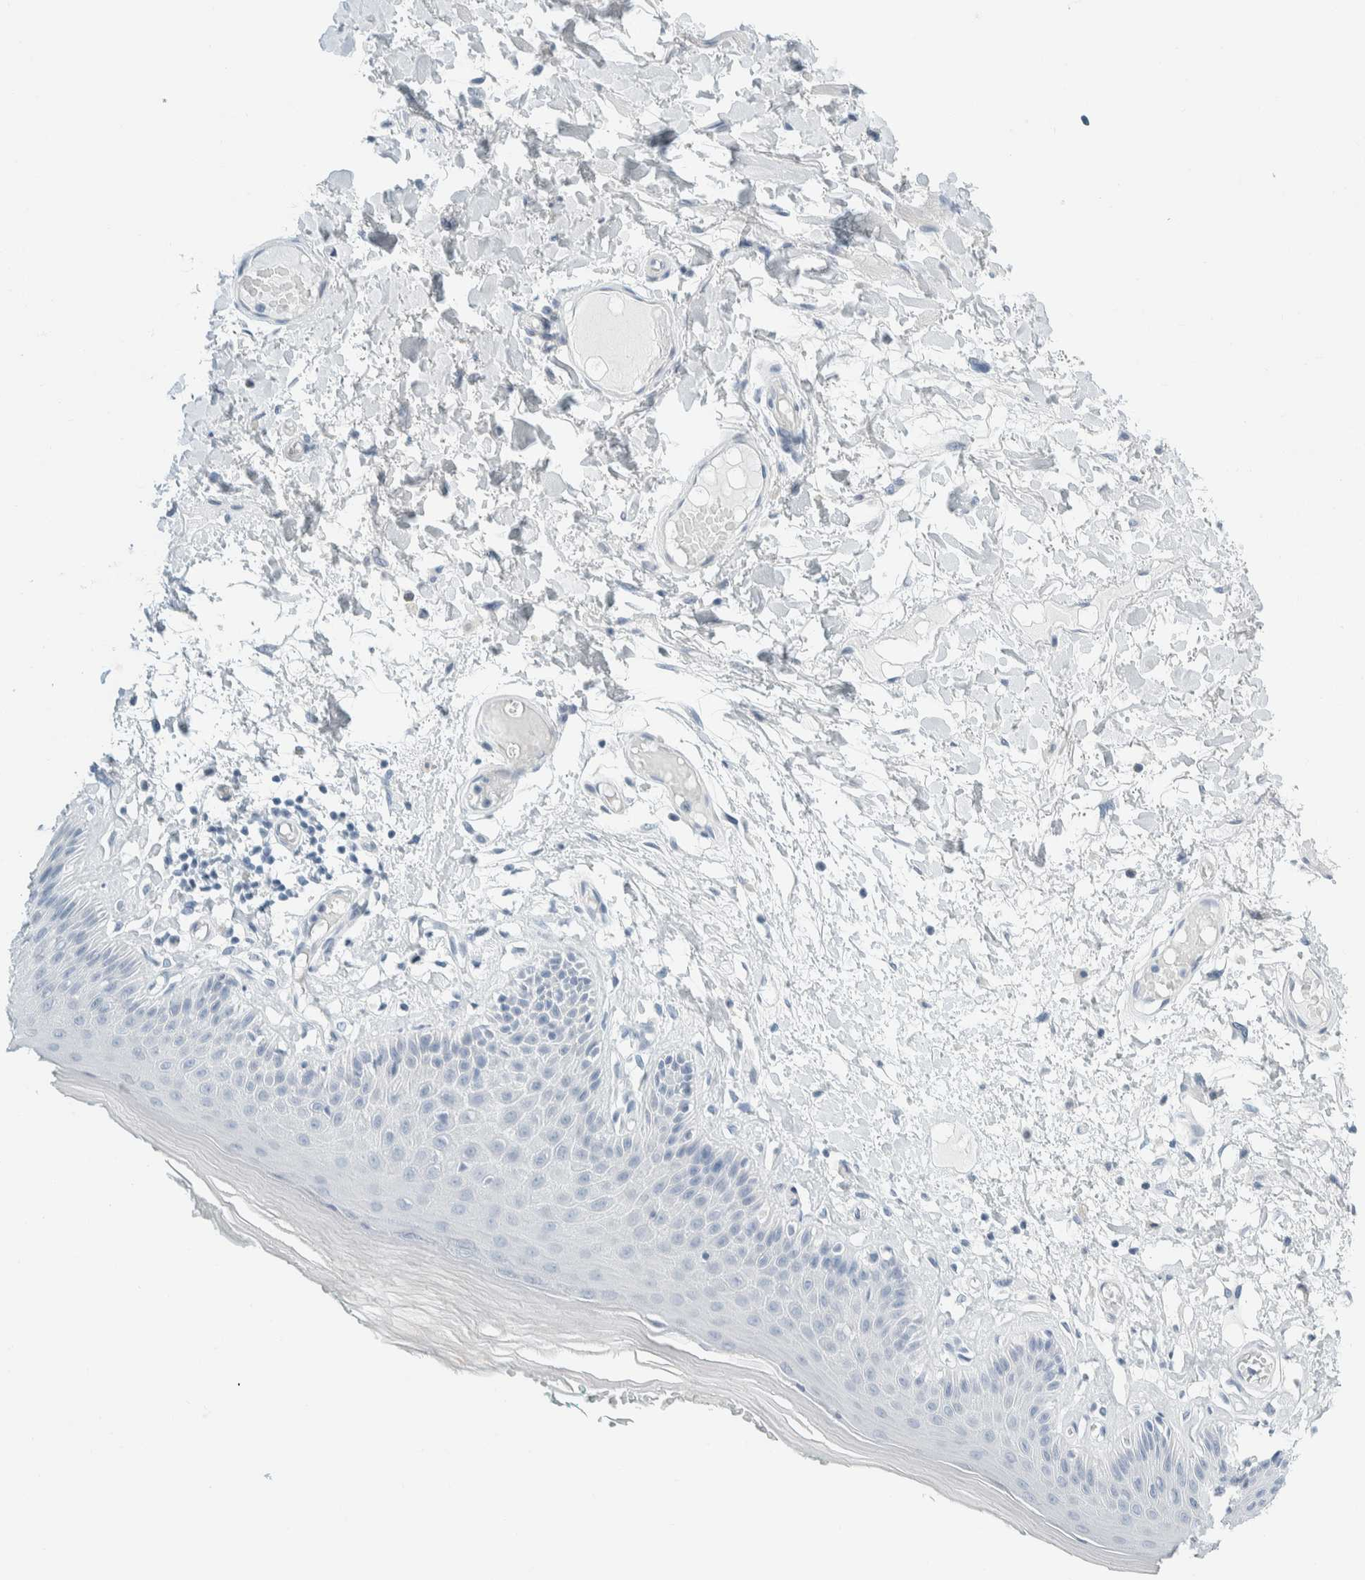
{"staining": {"intensity": "moderate", "quantity": "<25%", "location": "cytoplasmic/membranous"}, "tissue": "skin", "cell_type": "Epidermal cells", "image_type": "normal", "snomed": [{"axis": "morphology", "description": "Normal tissue, NOS"}, {"axis": "topography", "description": "Vulva"}], "caption": "IHC (DAB (3,3'-diaminobenzidine)) staining of unremarkable human skin displays moderate cytoplasmic/membranous protein positivity in approximately <25% of epidermal cells.", "gene": "ARHGAP27", "patient": {"sex": "female", "age": 73}}